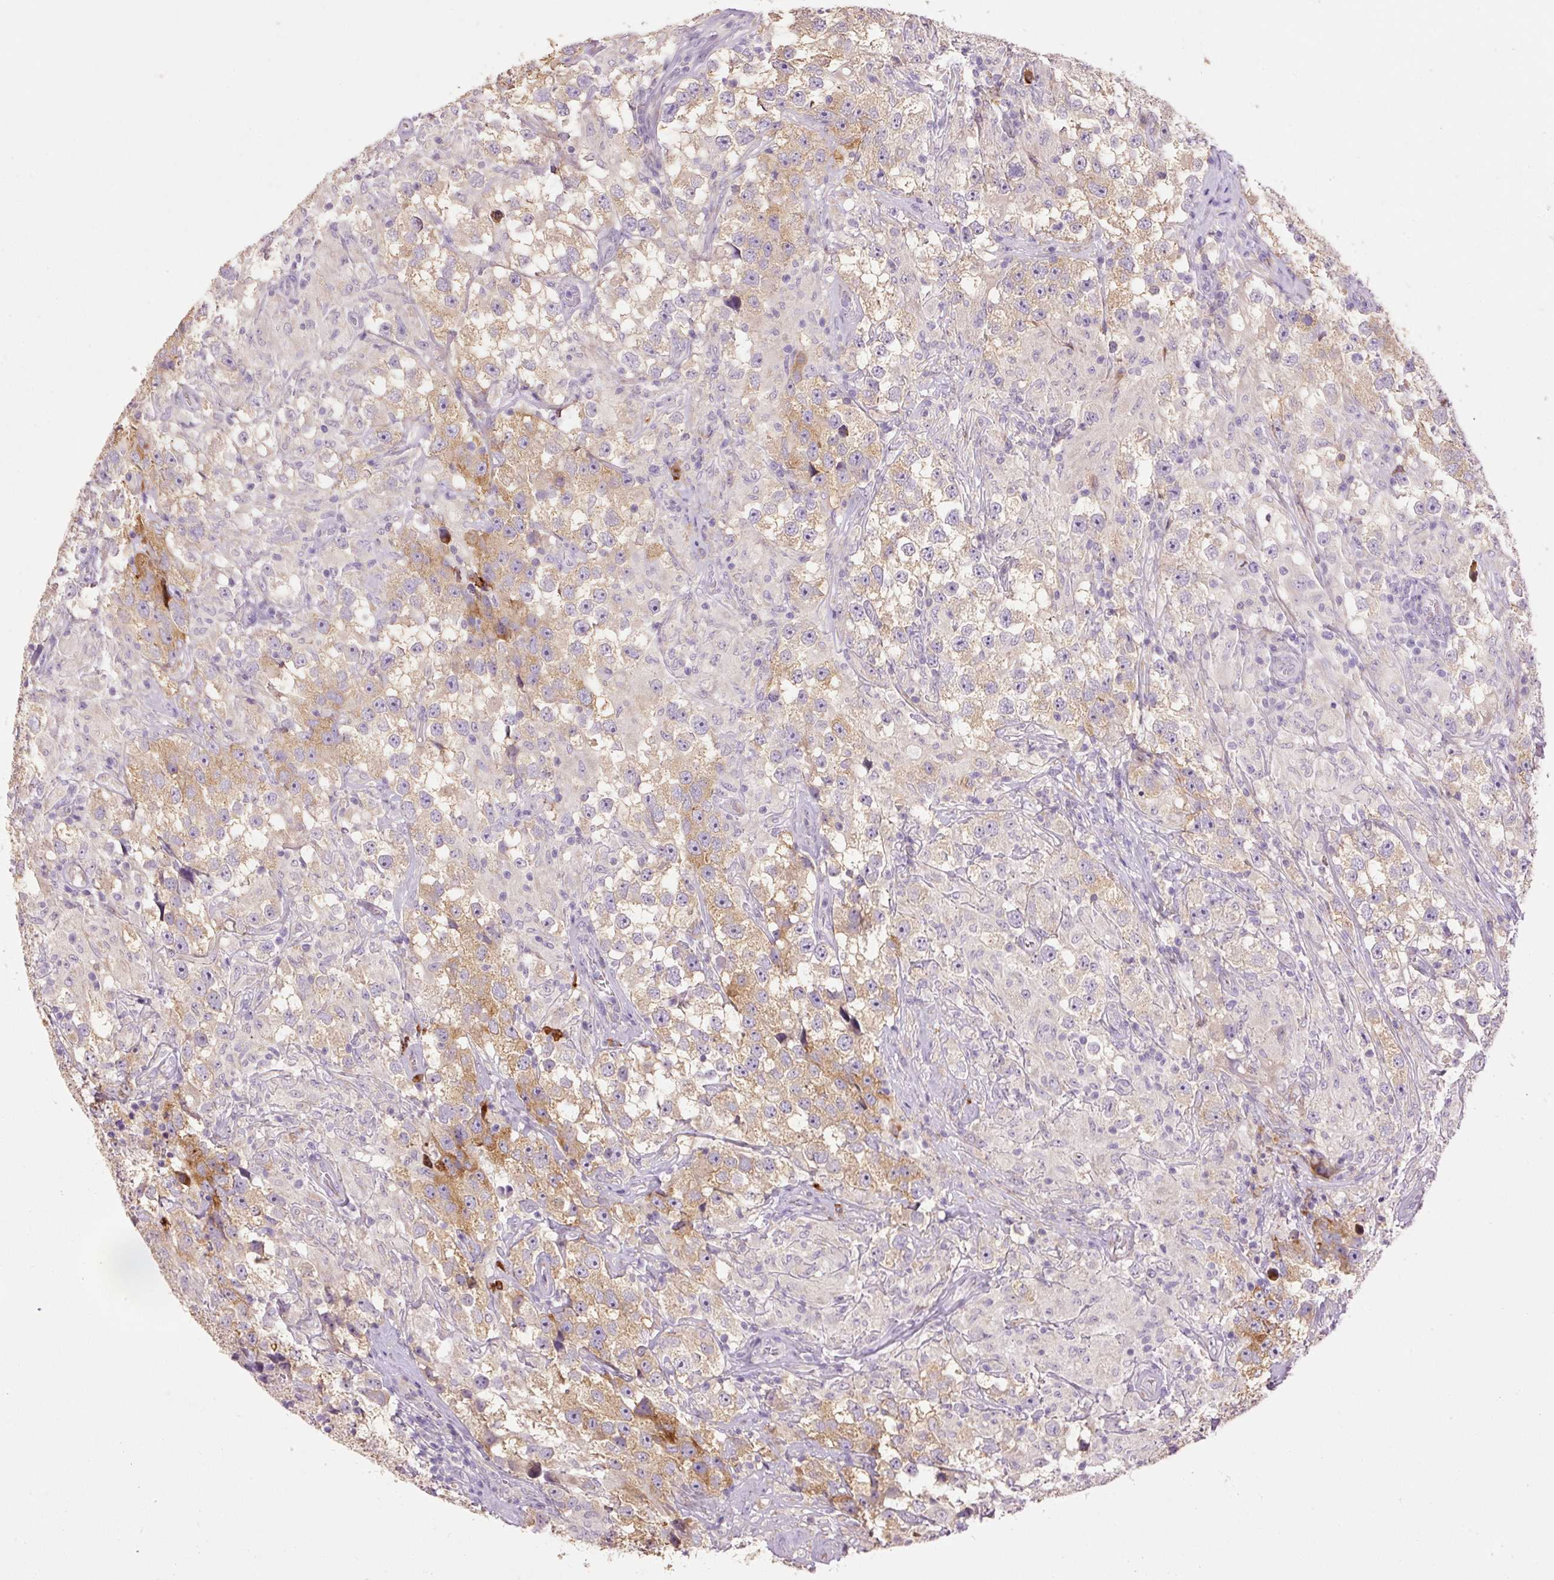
{"staining": {"intensity": "moderate", "quantity": "25%-75%", "location": "cytoplasmic/membranous"}, "tissue": "testis cancer", "cell_type": "Tumor cells", "image_type": "cancer", "snomed": [{"axis": "morphology", "description": "Seminoma, NOS"}, {"axis": "topography", "description": "Testis"}], "caption": "Testis cancer (seminoma) stained with a protein marker reveals moderate staining in tumor cells.", "gene": "HAX1", "patient": {"sex": "male", "age": 46}}